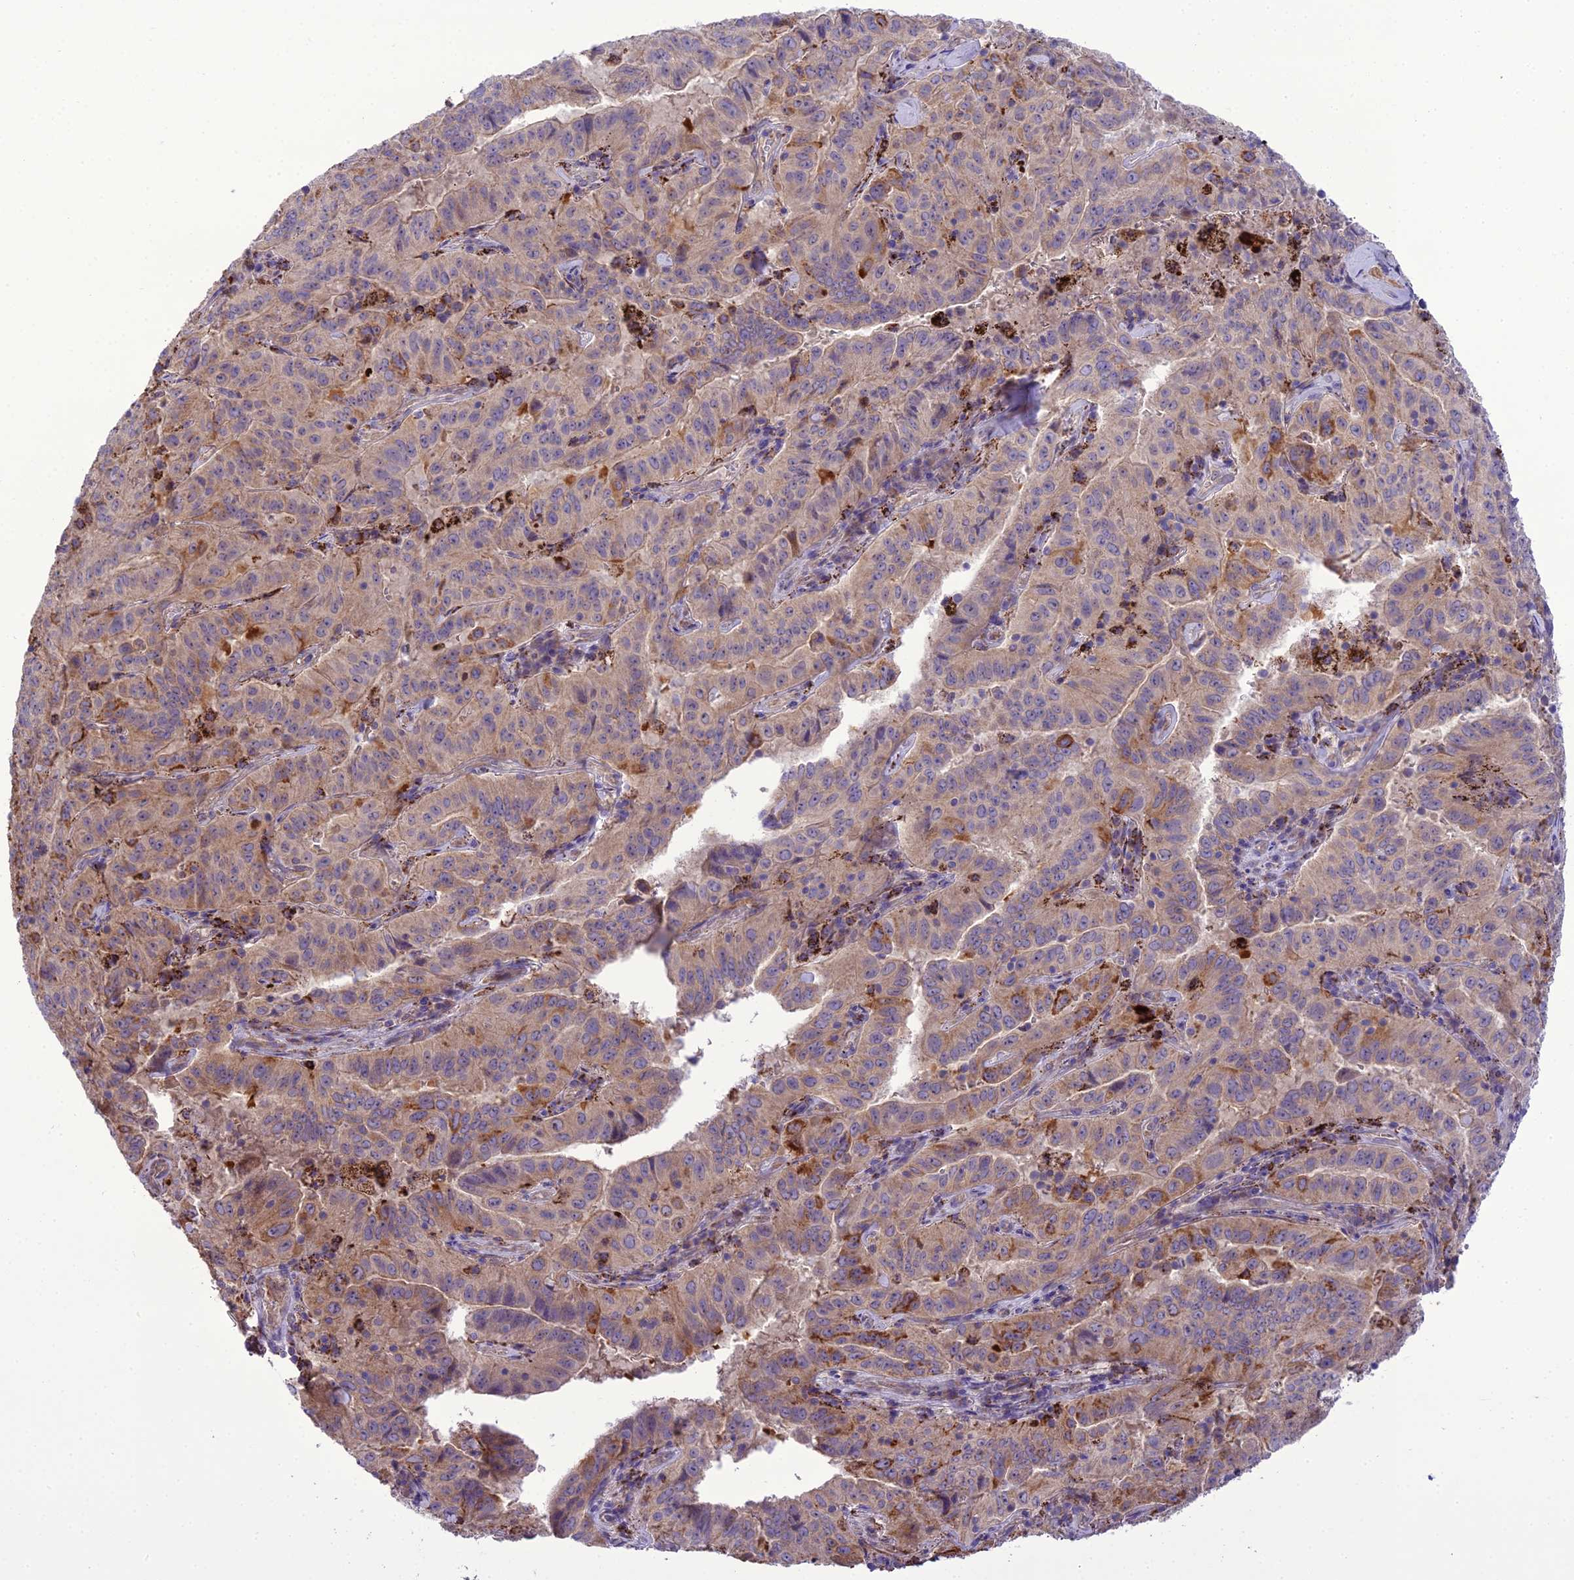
{"staining": {"intensity": "weak", "quantity": ">75%", "location": "cytoplasmic/membranous"}, "tissue": "pancreatic cancer", "cell_type": "Tumor cells", "image_type": "cancer", "snomed": [{"axis": "morphology", "description": "Adenocarcinoma, NOS"}, {"axis": "topography", "description": "Pancreas"}], "caption": "Brown immunohistochemical staining in adenocarcinoma (pancreatic) demonstrates weak cytoplasmic/membranous expression in about >75% of tumor cells.", "gene": "TBC1D24", "patient": {"sex": "male", "age": 63}}